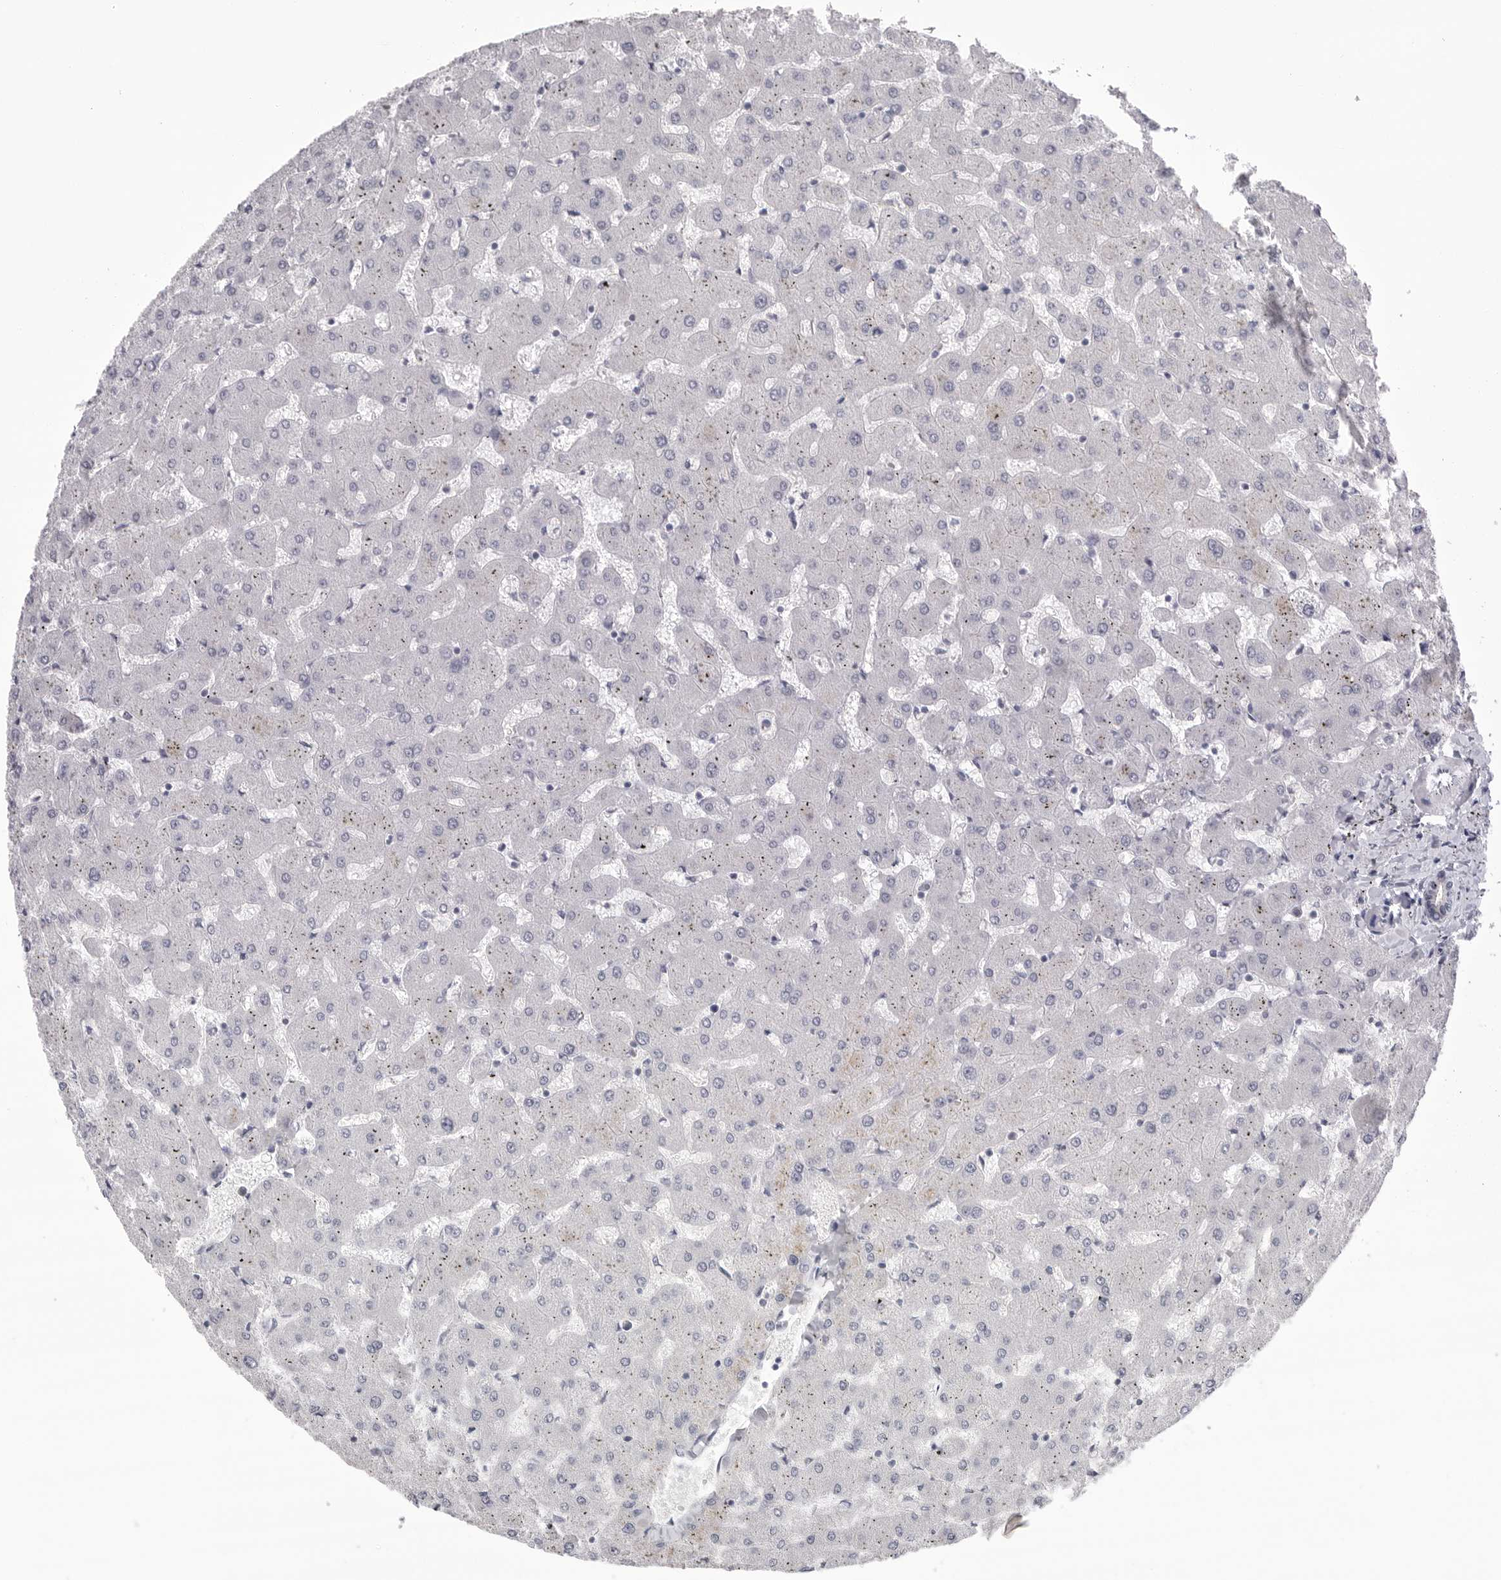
{"staining": {"intensity": "negative", "quantity": "none", "location": "none"}, "tissue": "liver", "cell_type": "Cholangiocytes", "image_type": "normal", "snomed": [{"axis": "morphology", "description": "Normal tissue, NOS"}, {"axis": "topography", "description": "Liver"}], "caption": "This is an immunohistochemistry micrograph of normal human liver. There is no expression in cholangiocytes.", "gene": "DLGAP3", "patient": {"sex": "female", "age": 63}}